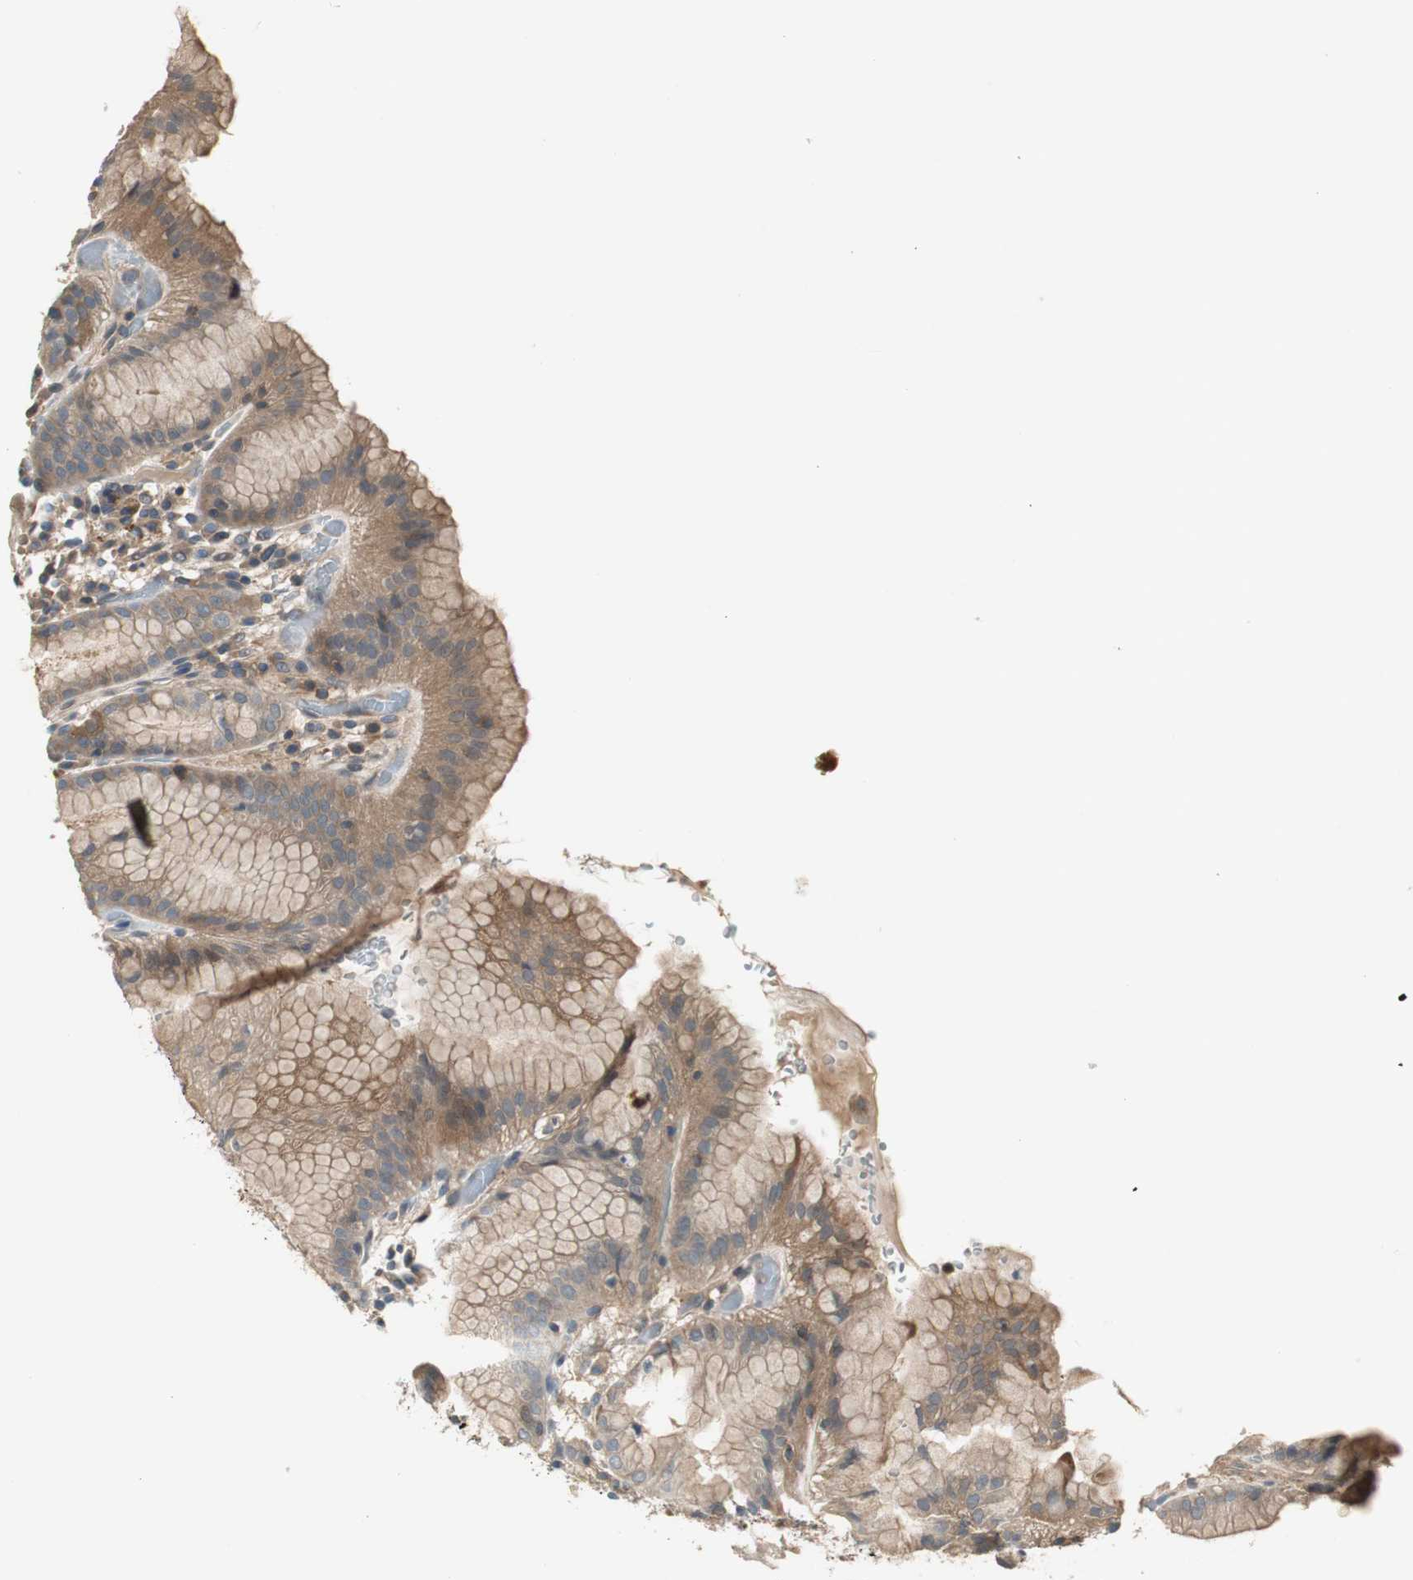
{"staining": {"intensity": "moderate", "quantity": ">75%", "location": "cytoplasmic/membranous"}, "tissue": "stomach", "cell_type": "Glandular cells", "image_type": "normal", "snomed": [{"axis": "morphology", "description": "Normal tissue, NOS"}, {"axis": "topography", "description": "Stomach"}, {"axis": "topography", "description": "Stomach, lower"}], "caption": "Stomach stained for a protein reveals moderate cytoplasmic/membranous positivity in glandular cells. (IHC, brightfield microscopy, high magnification).", "gene": "PRKAA1", "patient": {"sex": "female", "age": 75}}